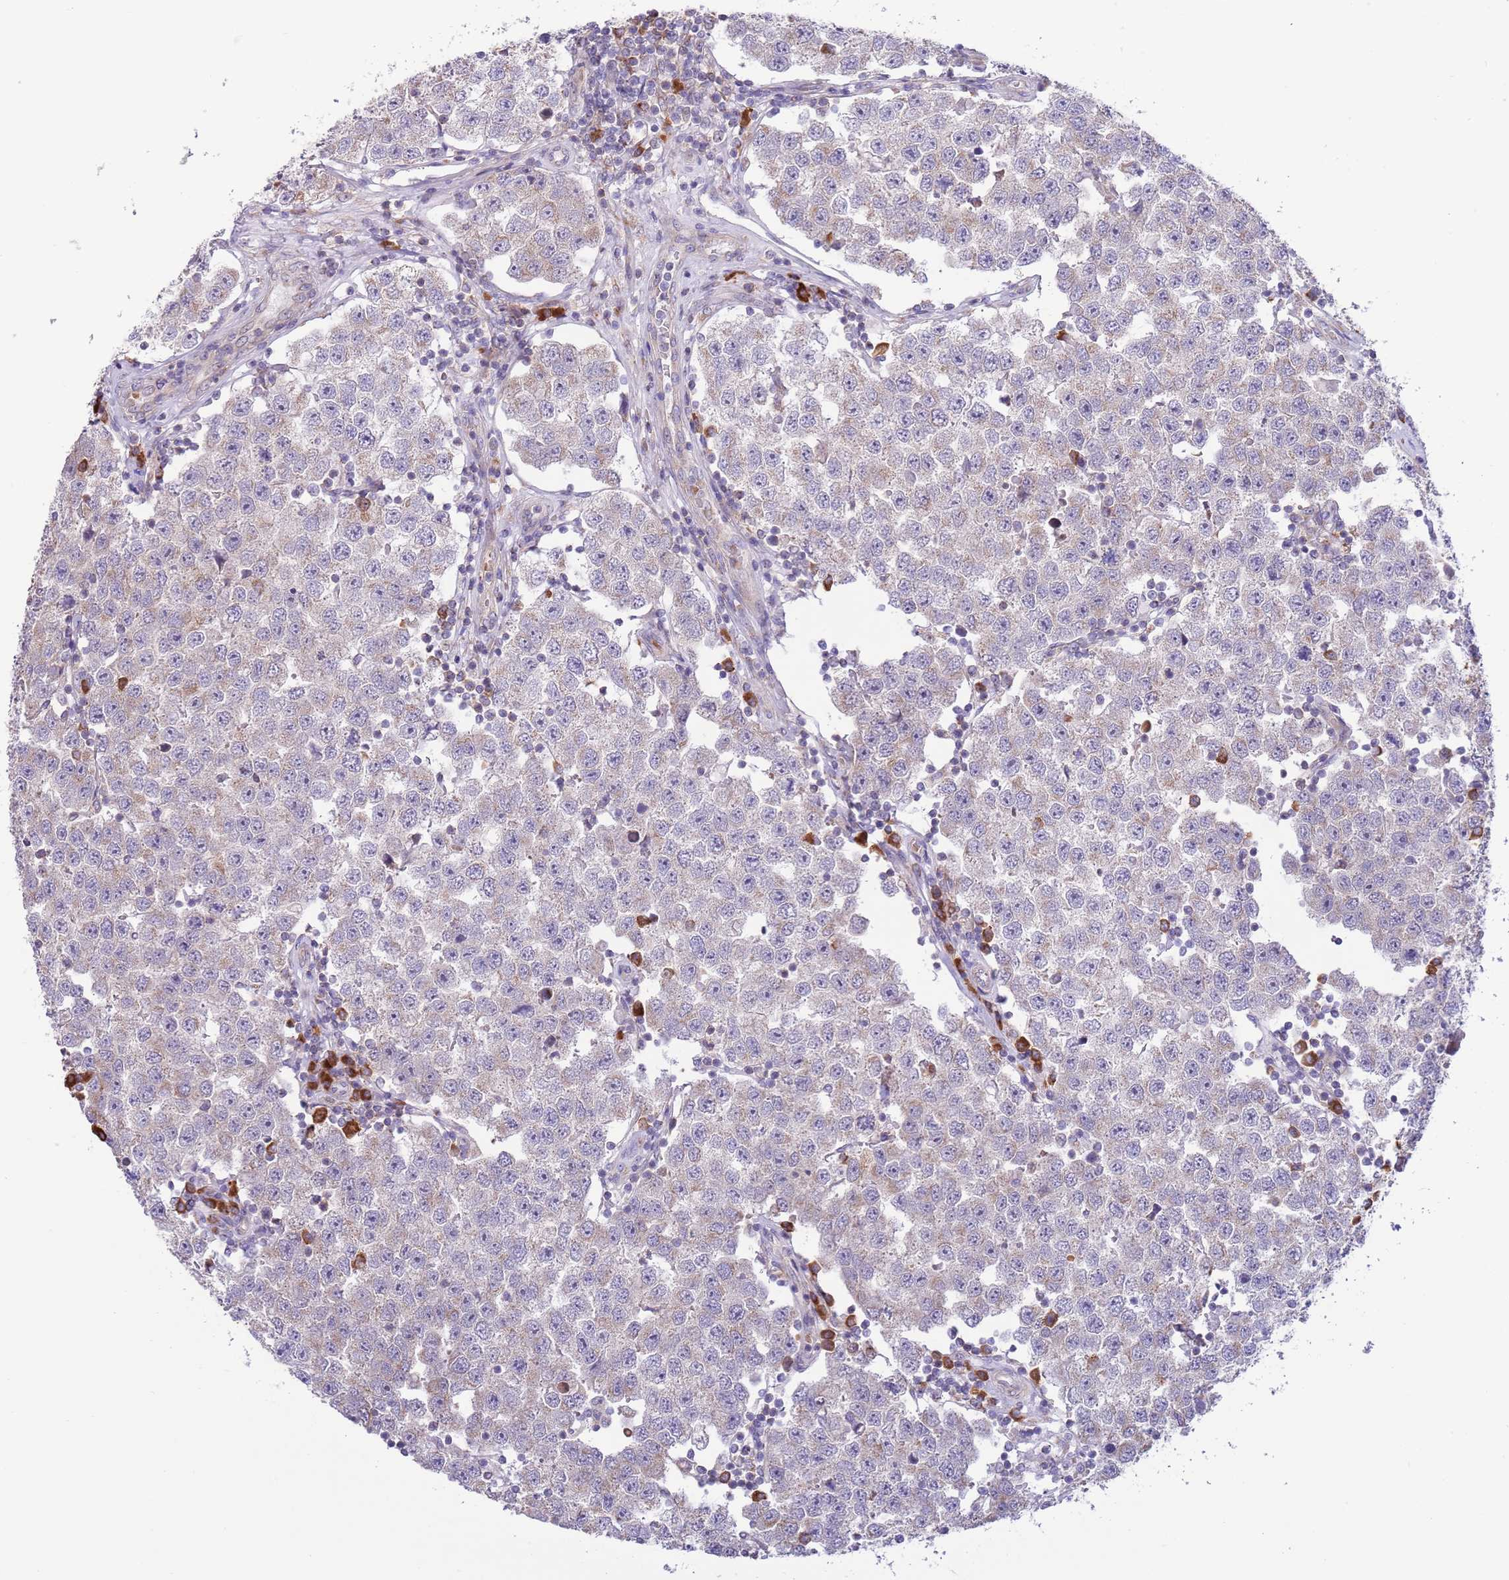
{"staining": {"intensity": "negative", "quantity": "none", "location": "none"}, "tissue": "testis cancer", "cell_type": "Tumor cells", "image_type": "cancer", "snomed": [{"axis": "morphology", "description": "Seminoma, NOS"}, {"axis": "topography", "description": "Testis"}], "caption": "Immunohistochemical staining of seminoma (testis) shows no significant staining in tumor cells.", "gene": "DAND5", "patient": {"sex": "male", "age": 34}}